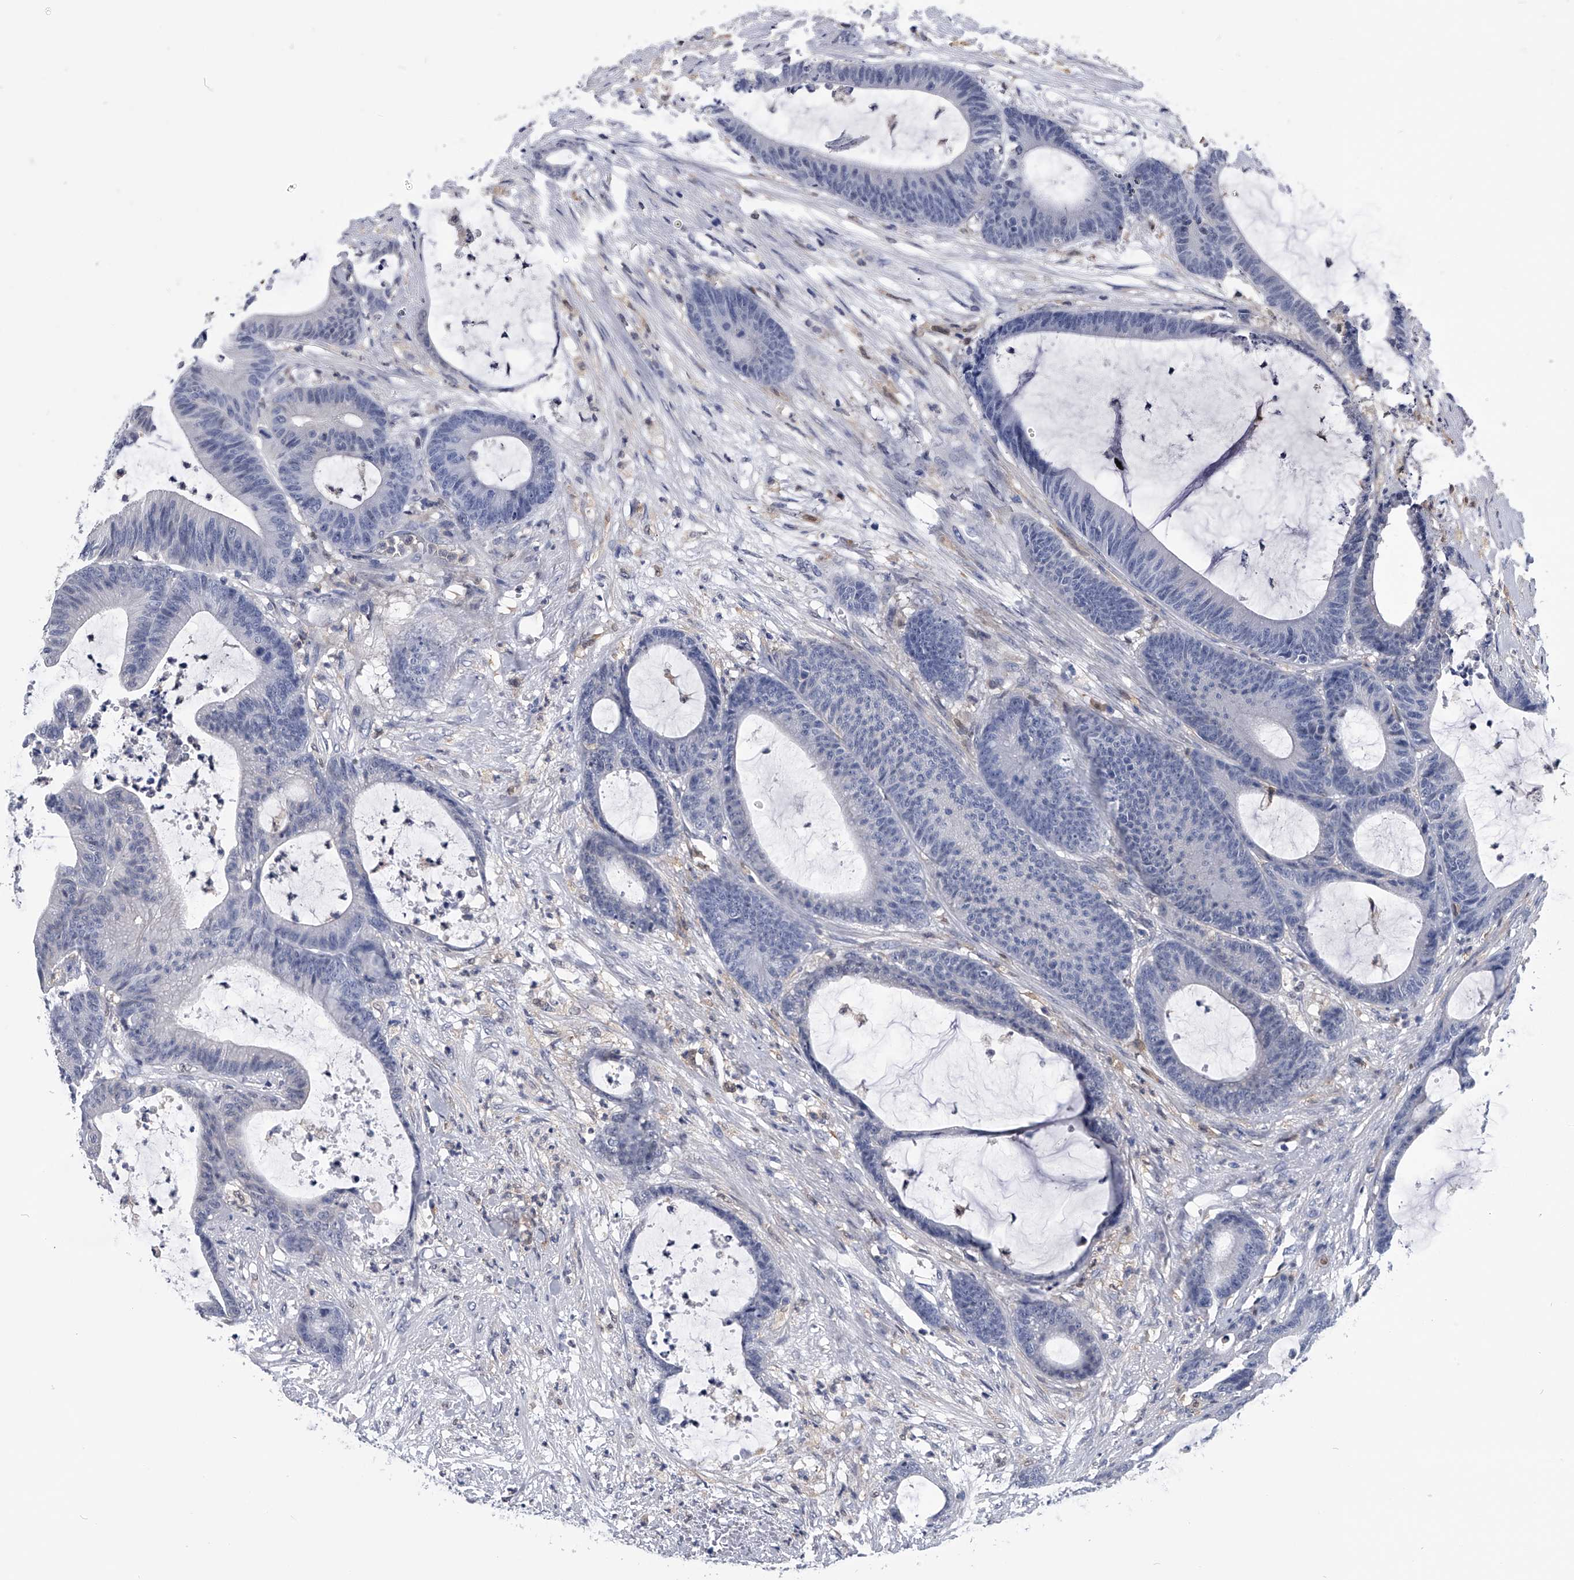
{"staining": {"intensity": "negative", "quantity": "none", "location": "none"}, "tissue": "colorectal cancer", "cell_type": "Tumor cells", "image_type": "cancer", "snomed": [{"axis": "morphology", "description": "Adenocarcinoma, NOS"}, {"axis": "topography", "description": "Colon"}], "caption": "Human colorectal cancer stained for a protein using IHC exhibits no staining in tumor cells.", "gene": "PDXK", "patient": {"sex": "female", "age": 84}}